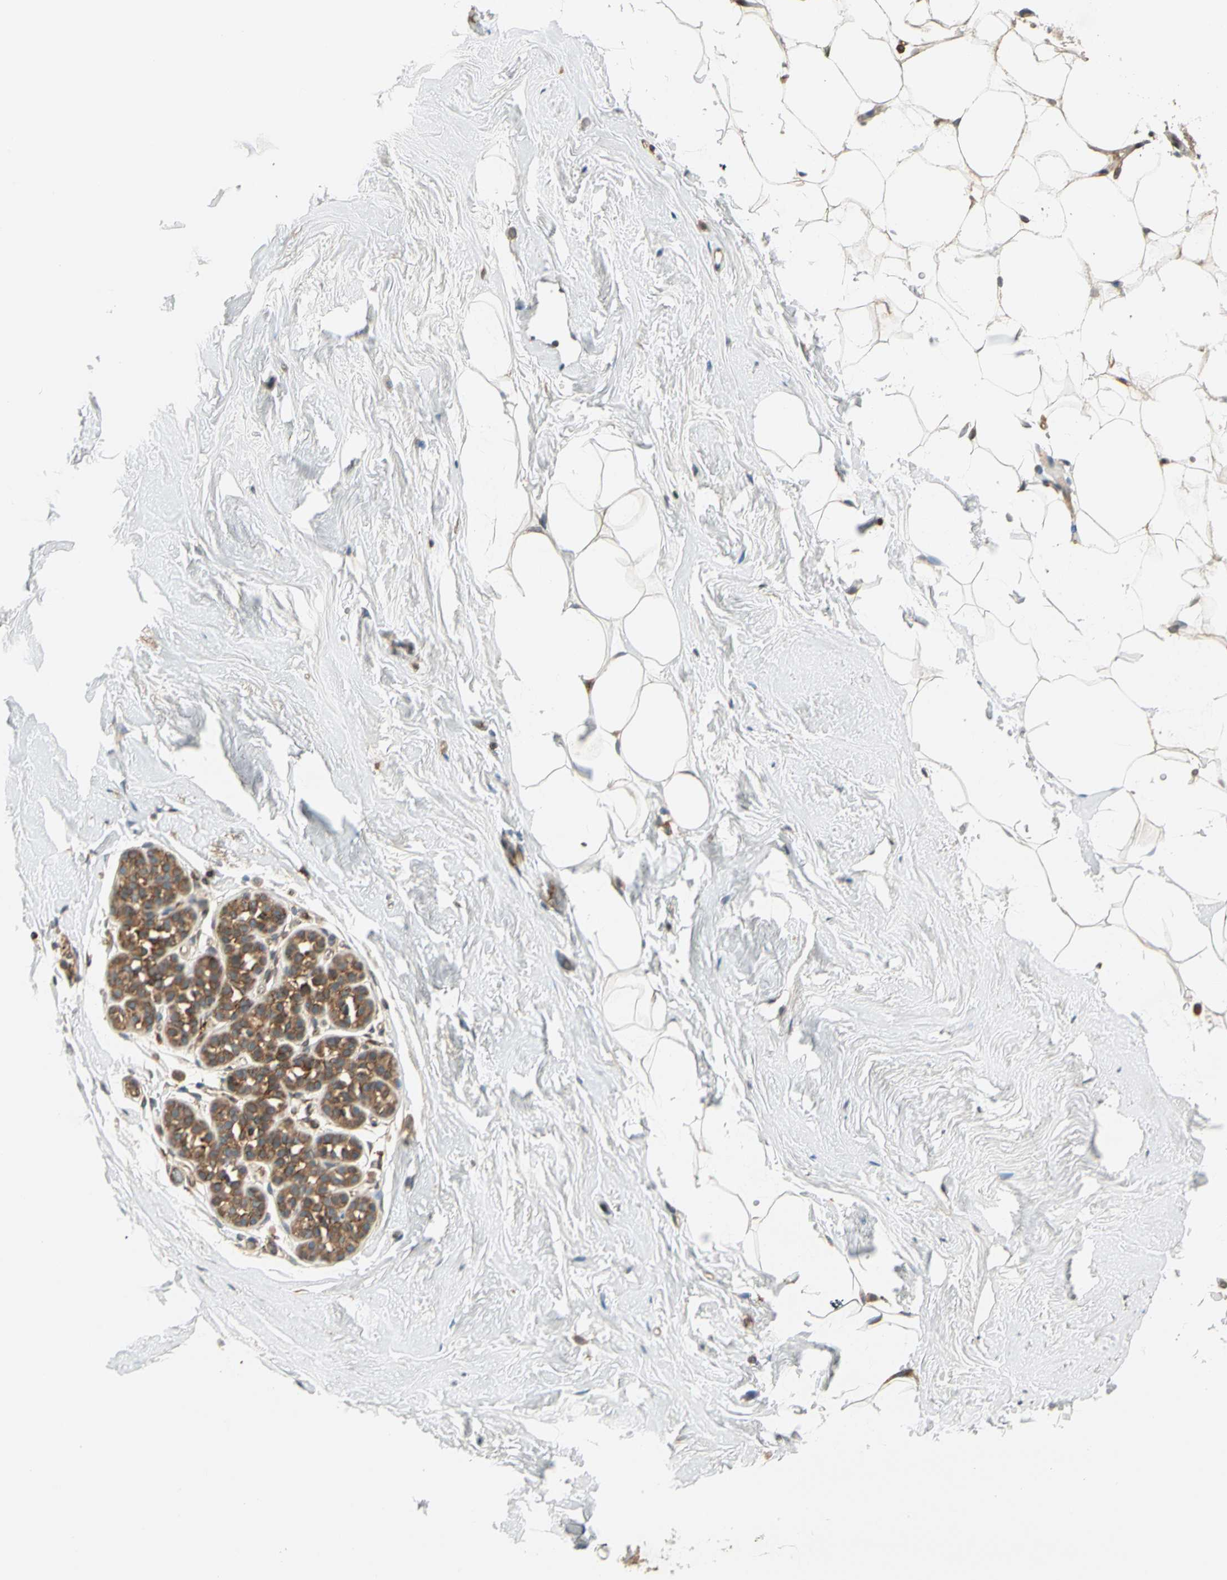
{"staining": {"intensity": "weak", "quantity": ">75%", "location": "cytoplasmic/membranous"}, "tissue": "breast", "cell_type": "Adipocytes", "image_type": "normal", "snomed": [{"axis": "morphology", "description": "Normal tissue, NOS"}, {"axis": "topography", "description": "Breast"}], "caption": "IHC micrograph of normal breast: breast stained using IHC demonstrates low levels of weak protein expression localized specifically in the cytoplasmic/membranous of adipocytes, appearing as a cytoplasmic/membranous brown color.", "gene": "TRIO", "patient": {"sex": "female", "age": 75}}